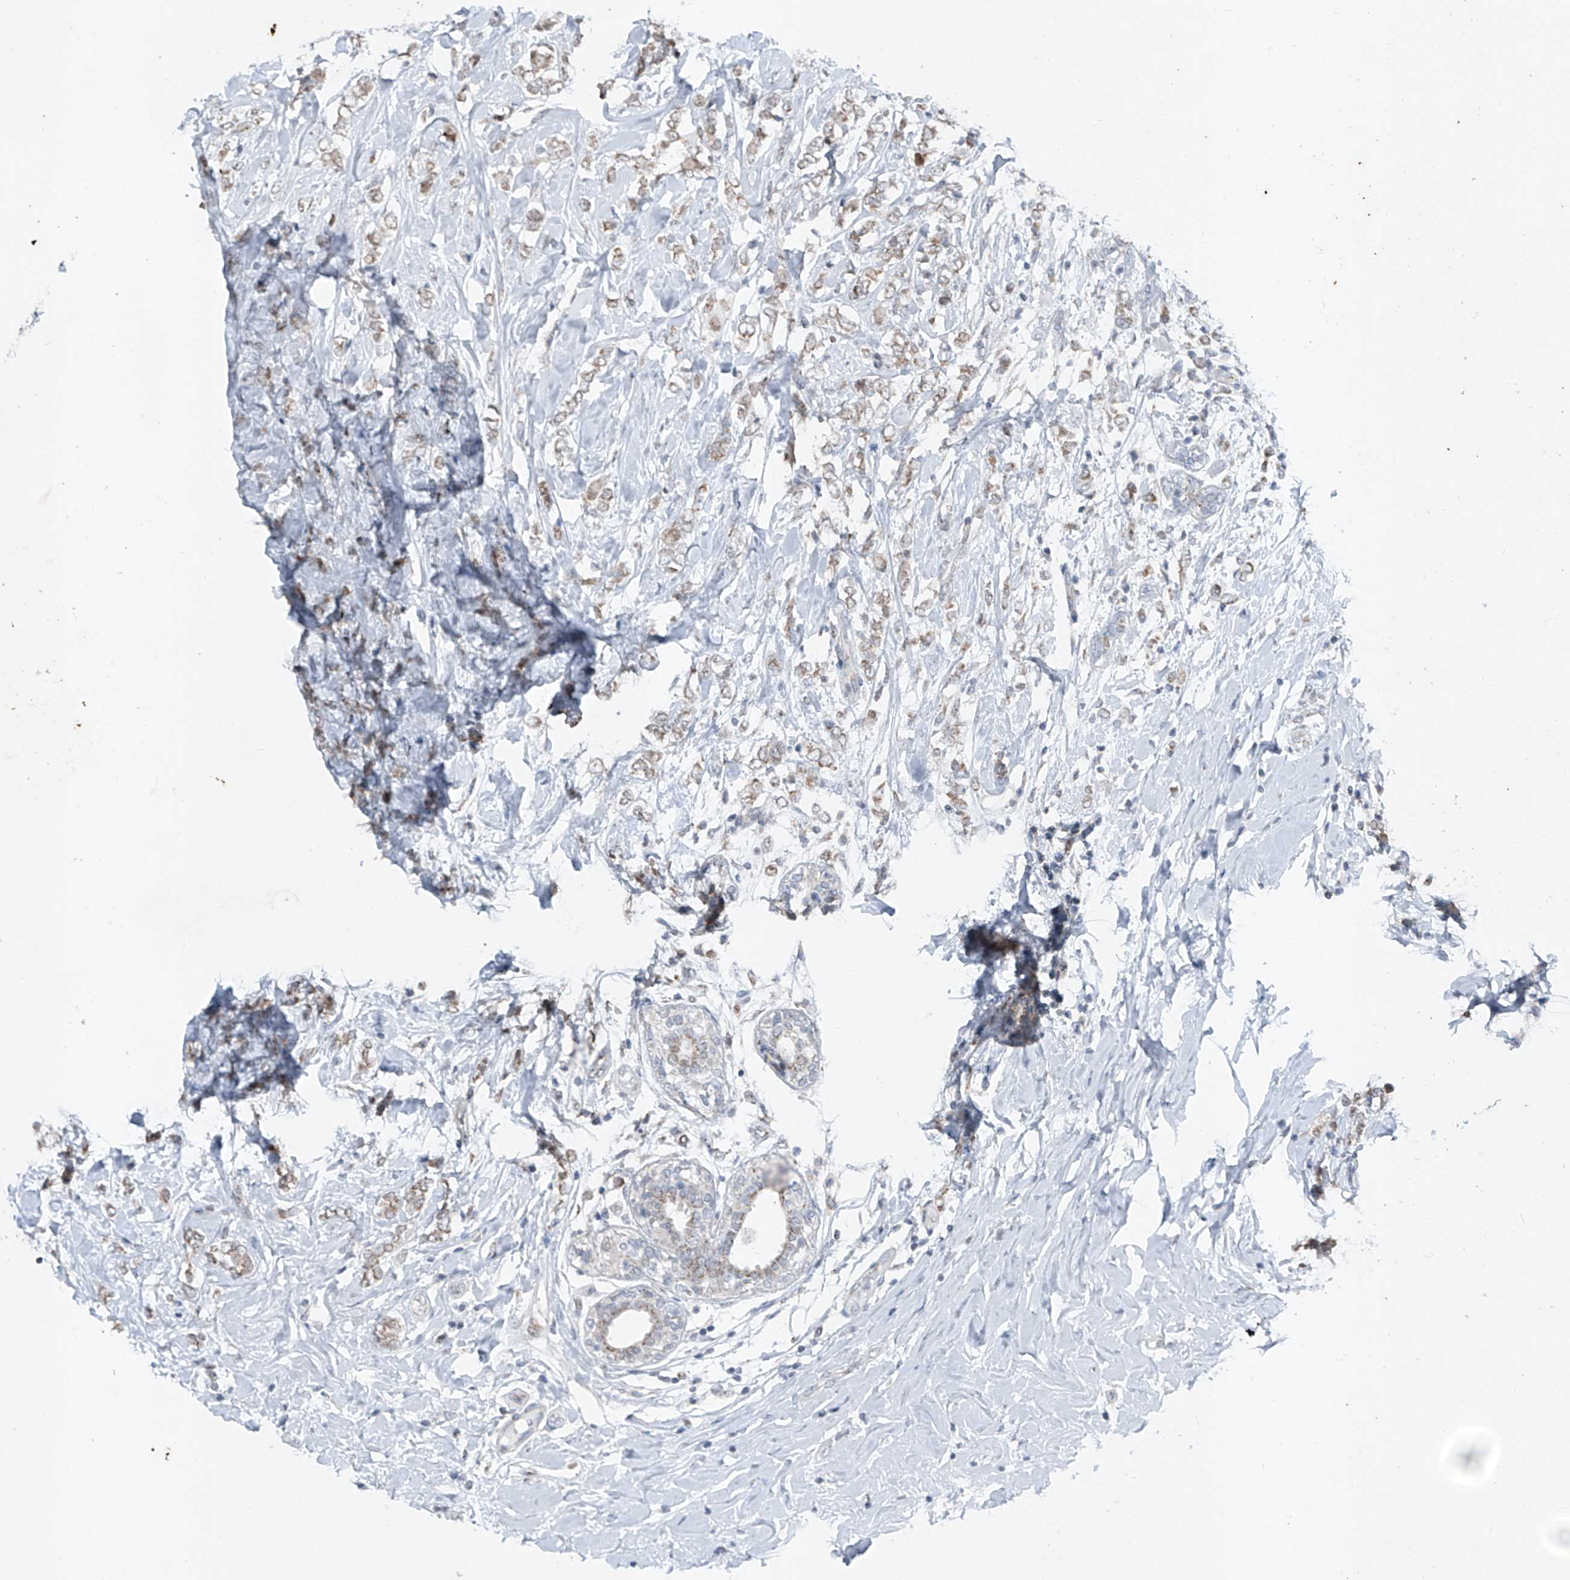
{"staining": {"intensity": "weak", "quantity": ">75%", "location": "cytoplasmic/membranous"}, "tissue": "breast cancer", "cell_type": "Tumor cells", "image_type": "cancer", "snomed": [{"axis": "morphology", "description": "Normal tissue, NOS"}, {"axis": "morphology", "description": "Lobular carcinoma"}, {"axis": "topography", "description": "Breast"}], "caption": "Tumor cells exhibit weak cytoplasmic/membranous positivity in approximately >75% of cells in breast cancer.", "gene": "DYRK1B", "patient": {"sex": "female", "age": 47}}